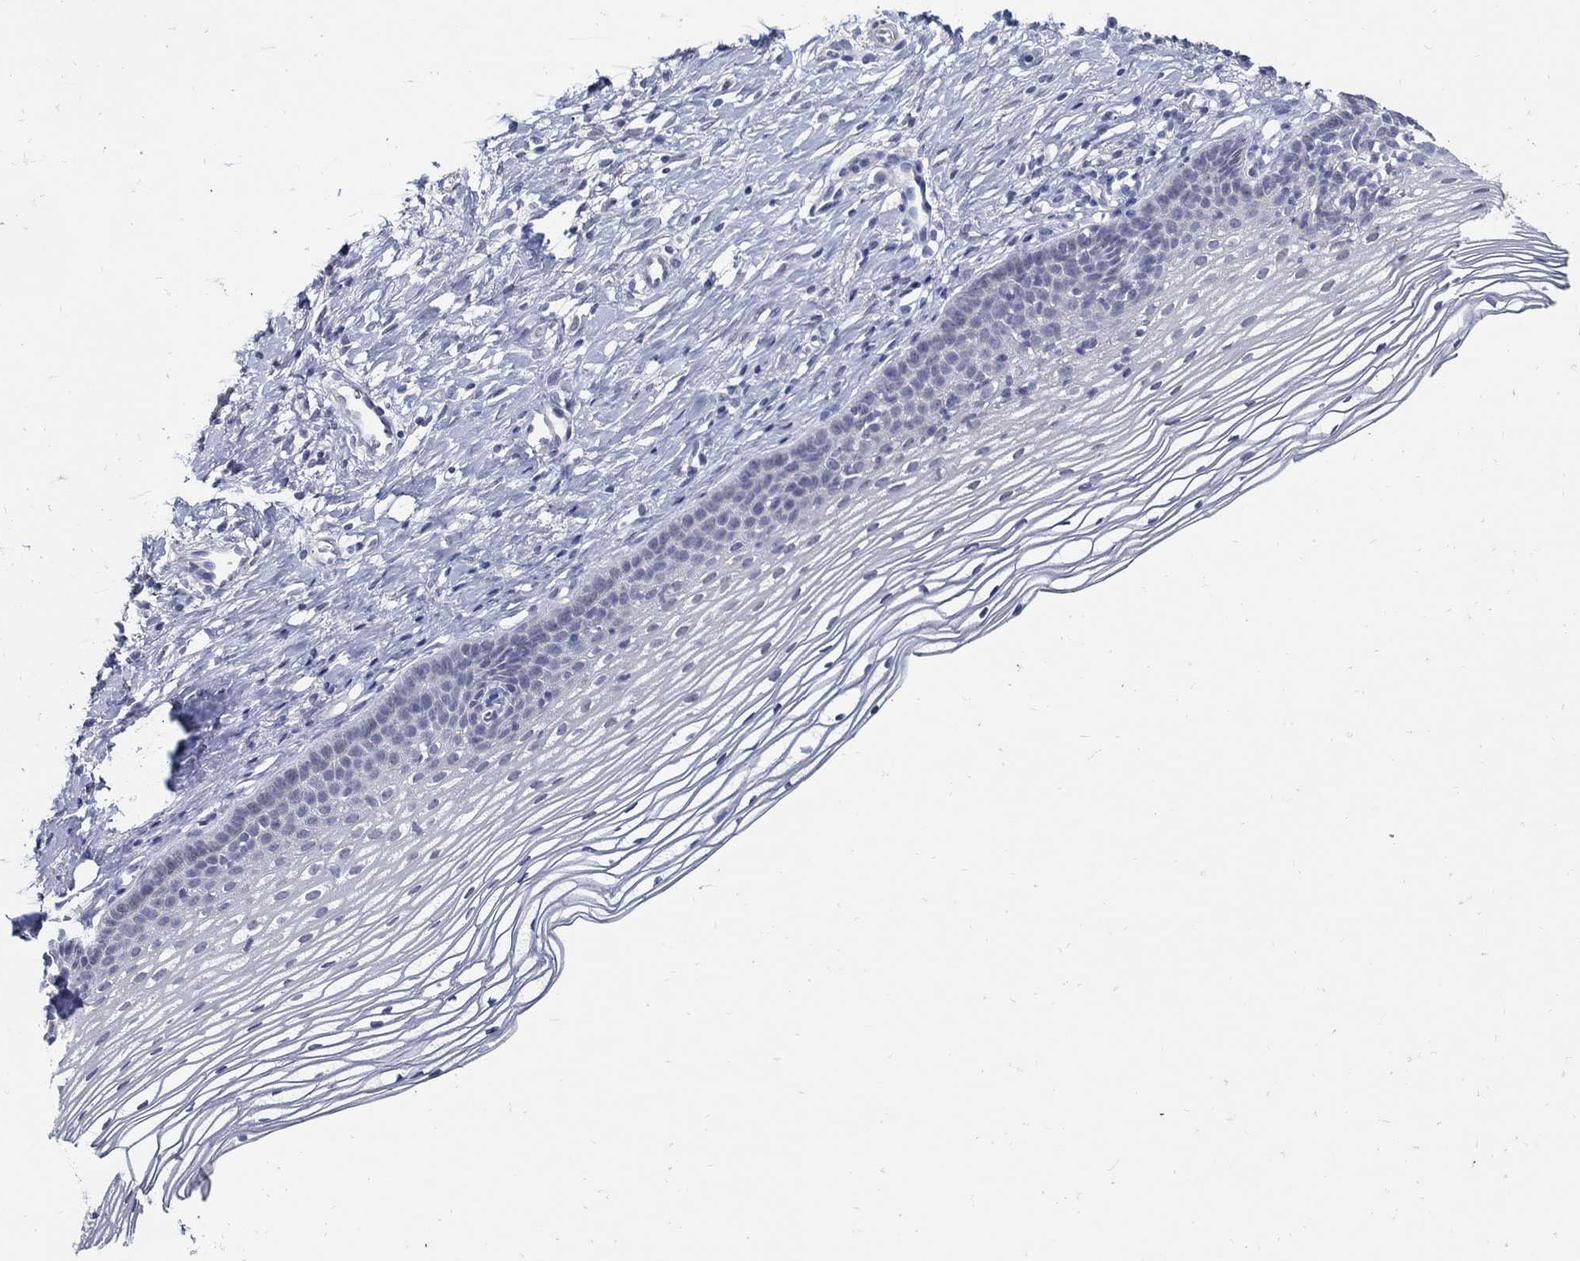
{"staining": {"intensity": "negative", "quantity": "none", "location": "none"}, "tissue": "cervix", "cell_type": "Squamous epithelial cells", "image_type": "normal", "snomed": [{"axis": "morphology", "description": "Normal tissue, NOS"}, {"axis": "topography", "description": "Cervix"}], "caption": "The photomicrograph exhibits no significant positivity in squamous epithelial cells of cervix.", "gene": "USP29", "patient": {"sex": "female", "age": 39}}